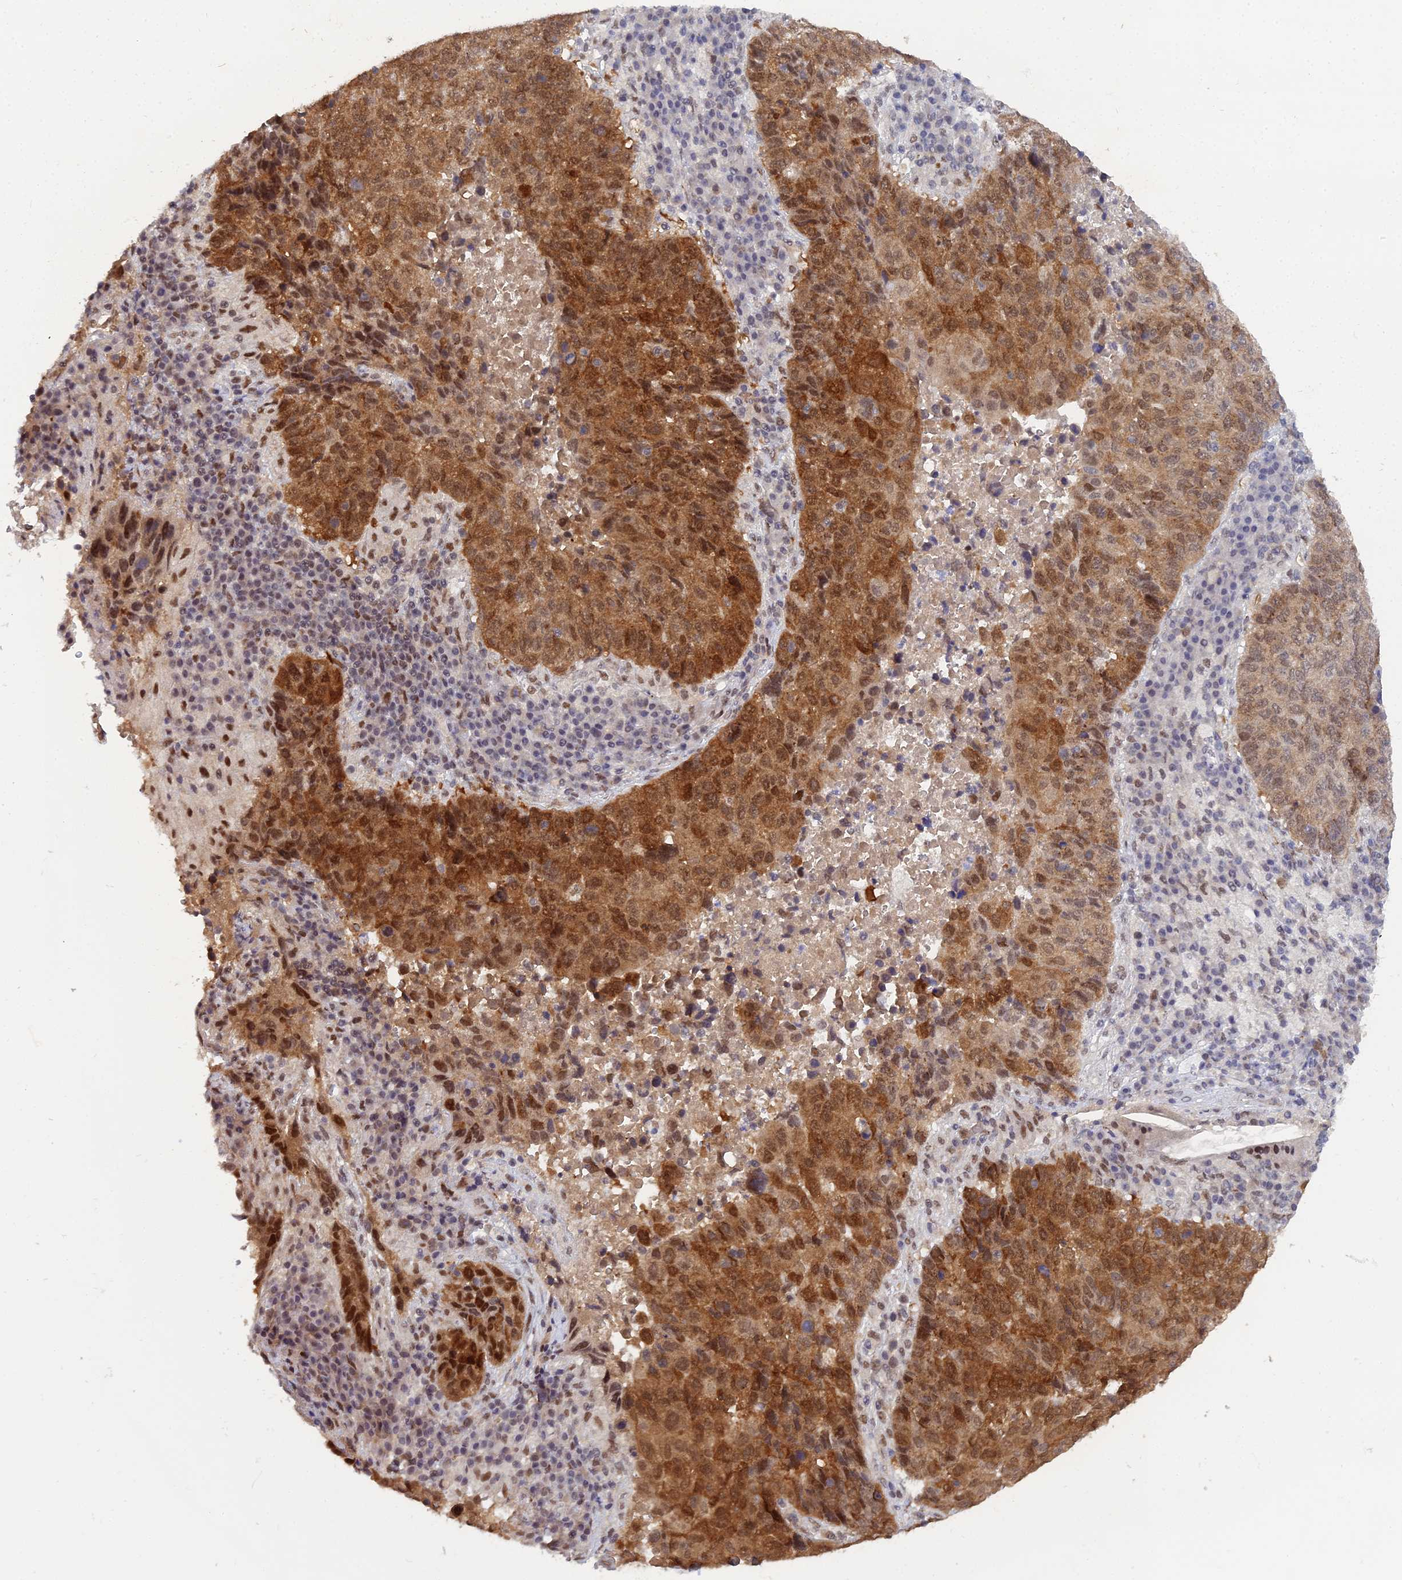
{"staining": {"intensity": "strong", "quantity": ">75%", "location": "cytoplasmic/membranous,nuclear"}, "tissue": "lung cancer", "cell_type": "Tumor cells", "image_type": "cancer", "snomed": [{"axis": "morphology", "description": "Squamous cell carcinoma, NOS"}, {"axis": "topography", "description": "Lung"}], "caption": "There is high levels of strong cytoplasmic/membranous and nuclear expression in tumor cells of lung cancer (squamous cell carcinoma), as demonstrated by immunohistochemical staining (brown color).", "gene": "THOC3", "patient": {"sex": "male", "age": 73}}